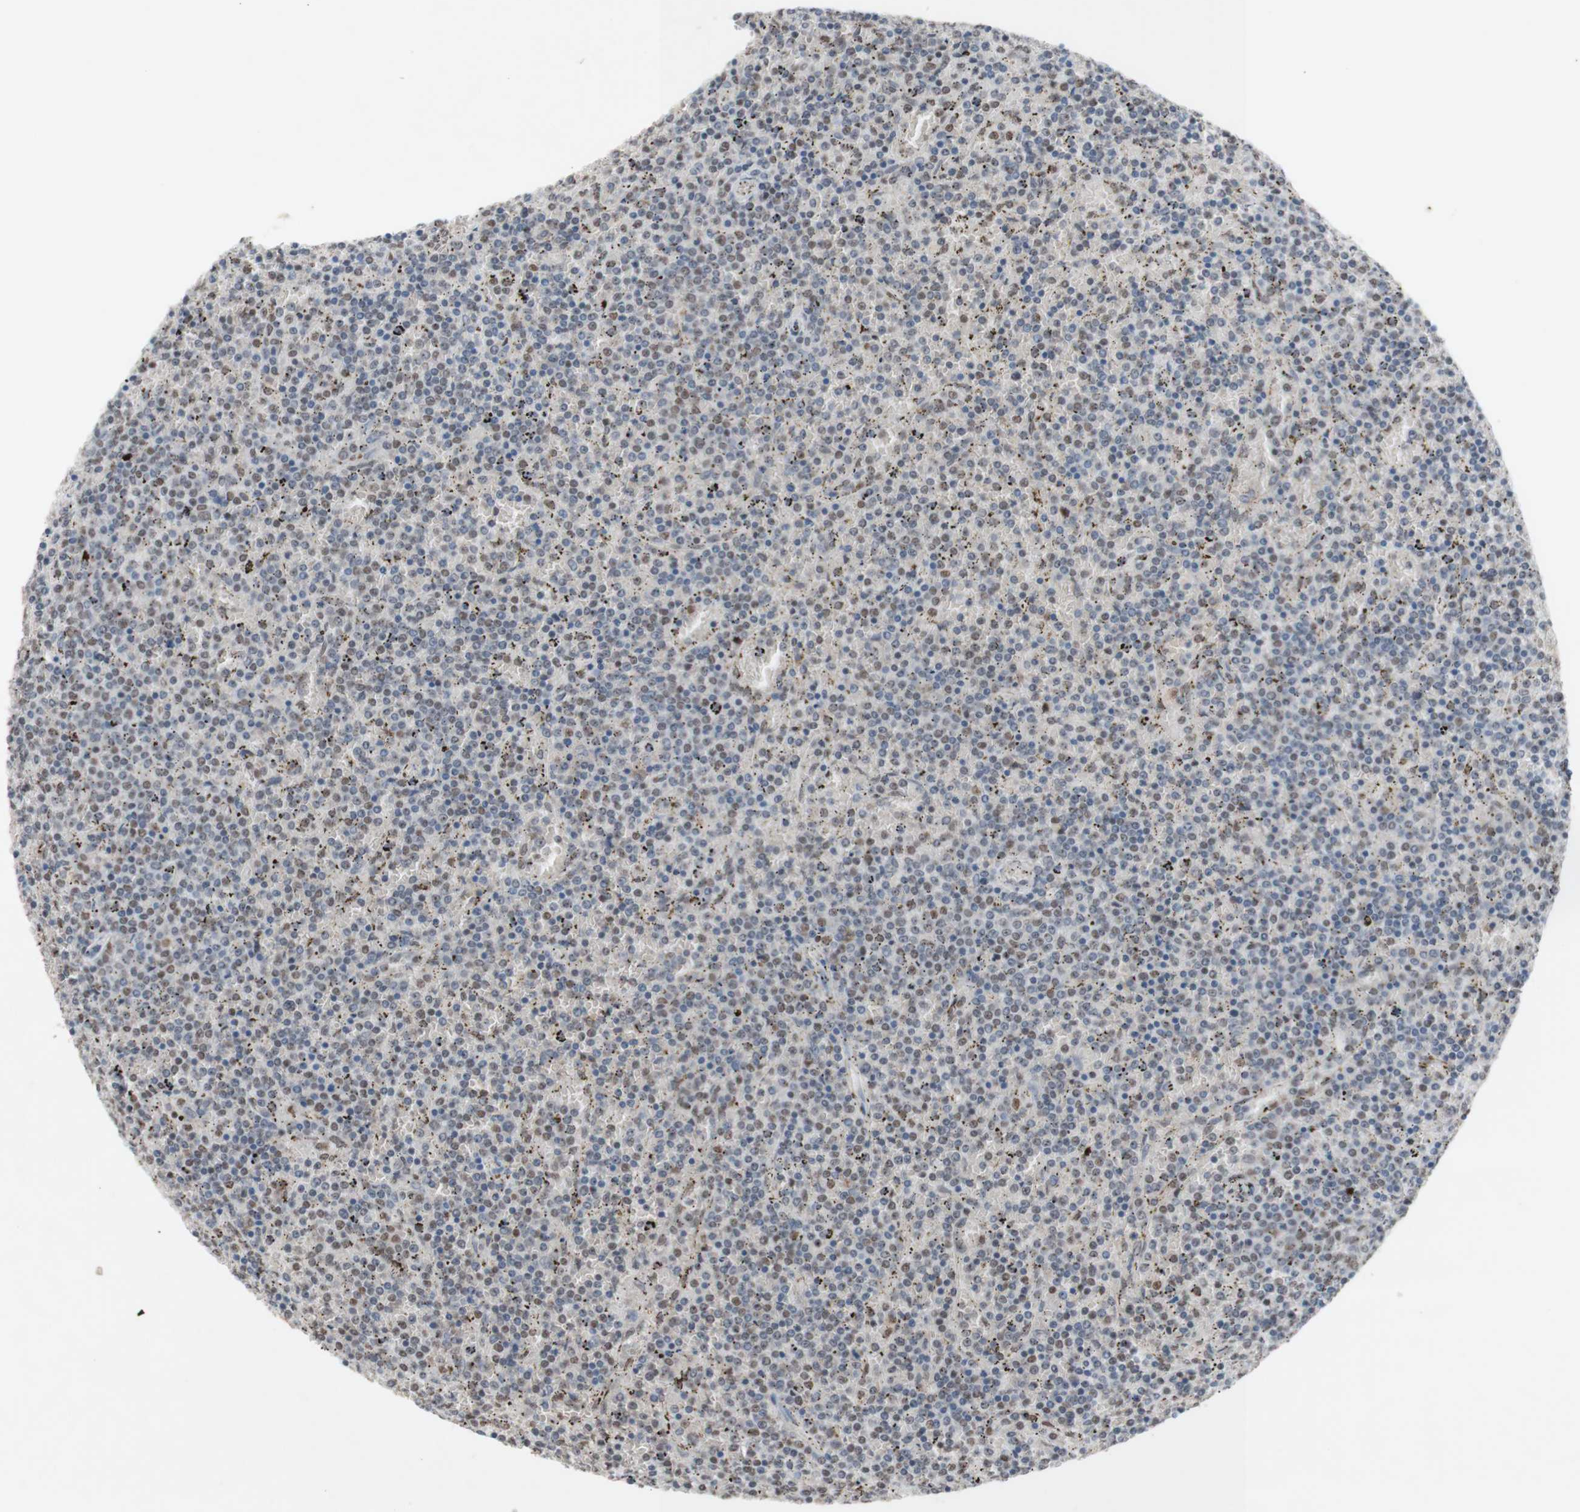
{"staining": {"intensity": "weak", "quantity": "25%-75%", "location": "nuclear"}, "tissue": "lymphoma", "cell_type": "Tumor cells", "image_type": "cancer", "snomed": [{"axis": "morphology", "description": "Malignant lymphoma, non-Hodgkin's type, Low grade"}, {"axis": "topography", "description": "Spleen"}], "caption": "Human lymphoma stained with a brown dye exhibits weak nuclear positive positivity in approximately 25%-75% of tumor cells.", "gene": "SFPQ", "patient": {"sex": "female", "age": 77}}